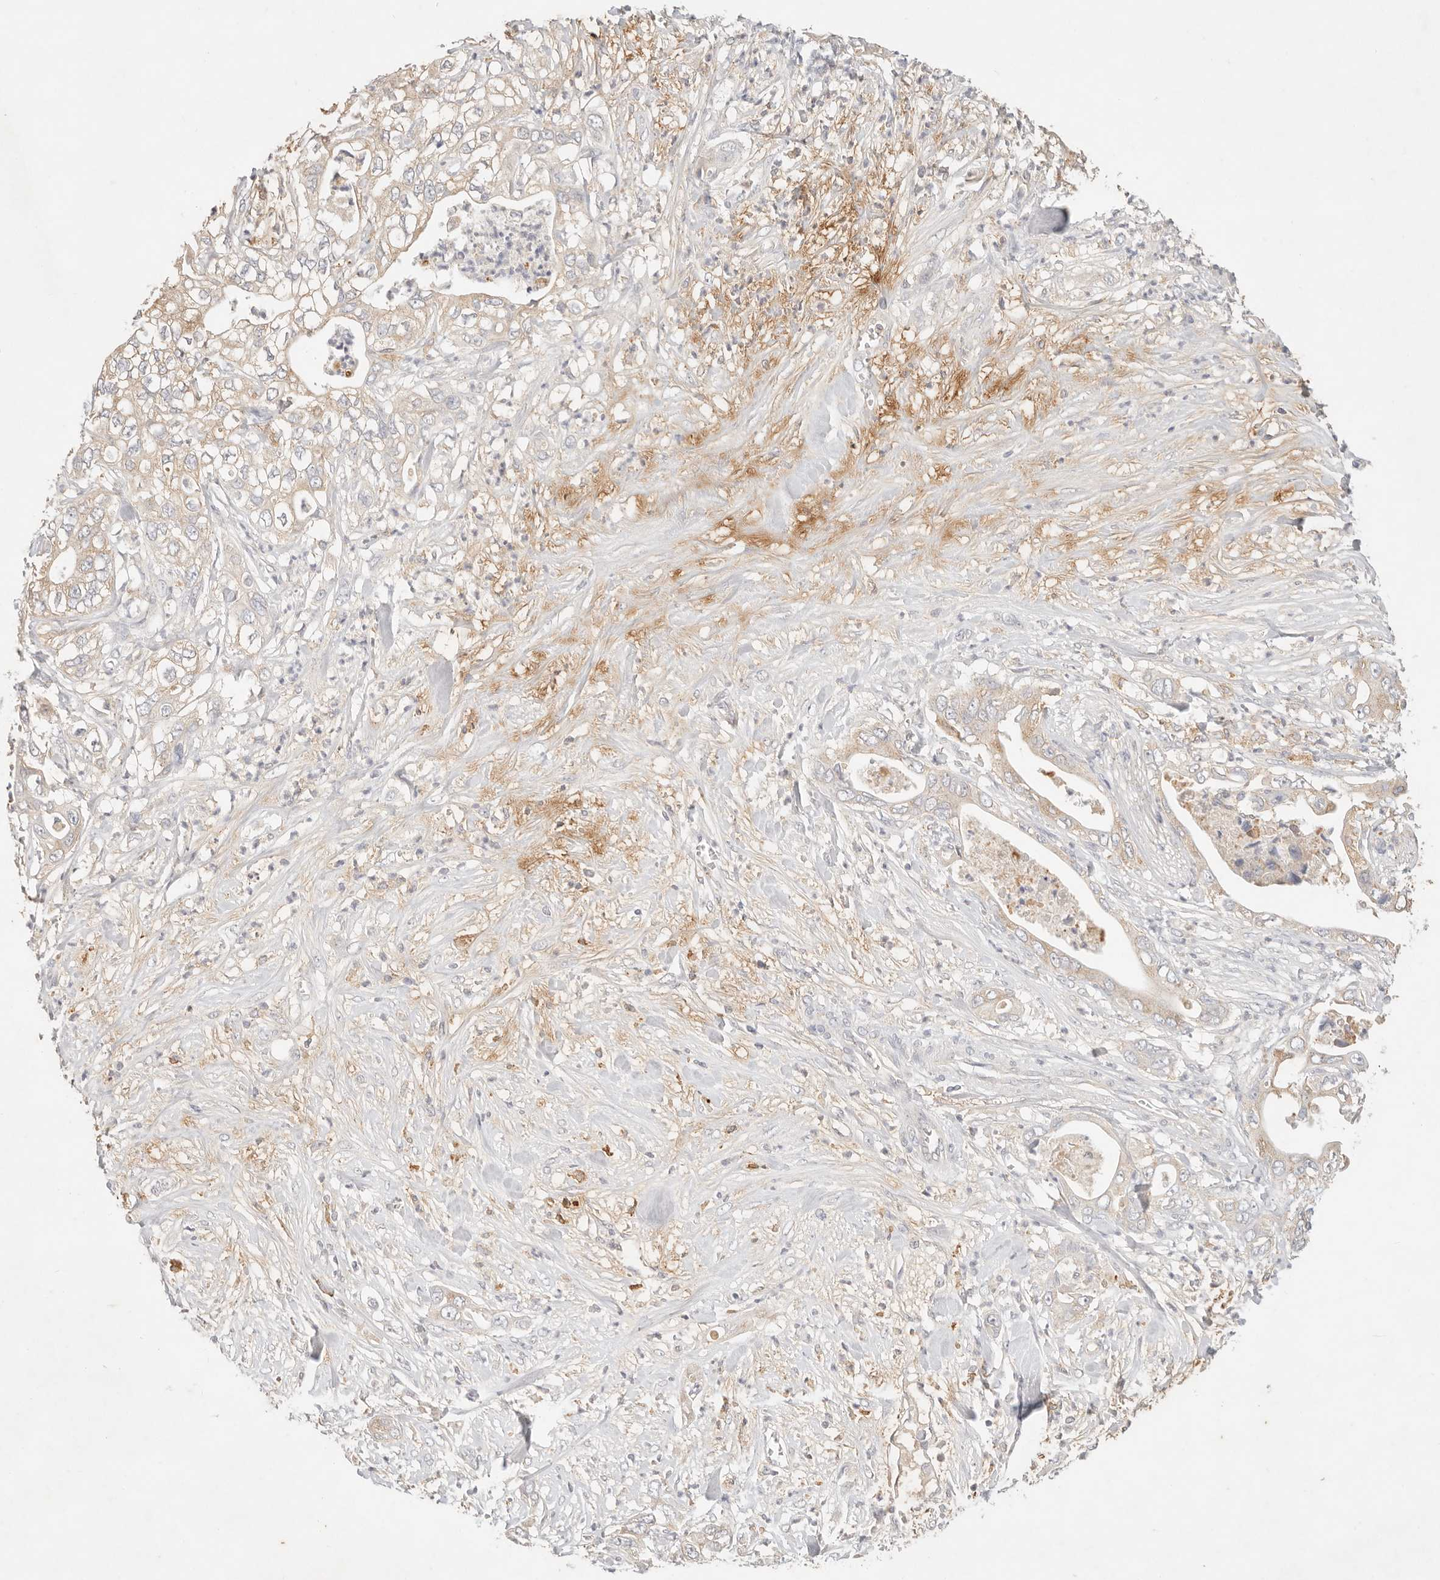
{"staining": {"intensity": "weak", "quantity": ">75%", "location": "cytoplasmic/membranous"}, "tissue": "pancreatic cancer", "cell_type": "Tumor cells", "image_type": "cancer", "snomed": [{"axis": "morphology", "description": "Adenocarcinoma, NOS"}, {"axis": "topography", "description": "Pancreas"}], "caption": "Immunohistochemical staining of human pancreatic adenocarcinoma shows low levels of weak cytoplasmic/membranous protein staining in approximately >75% of tumor cells.", "gene": "HK2", "patient": {"sex": "female", "age": 78}}